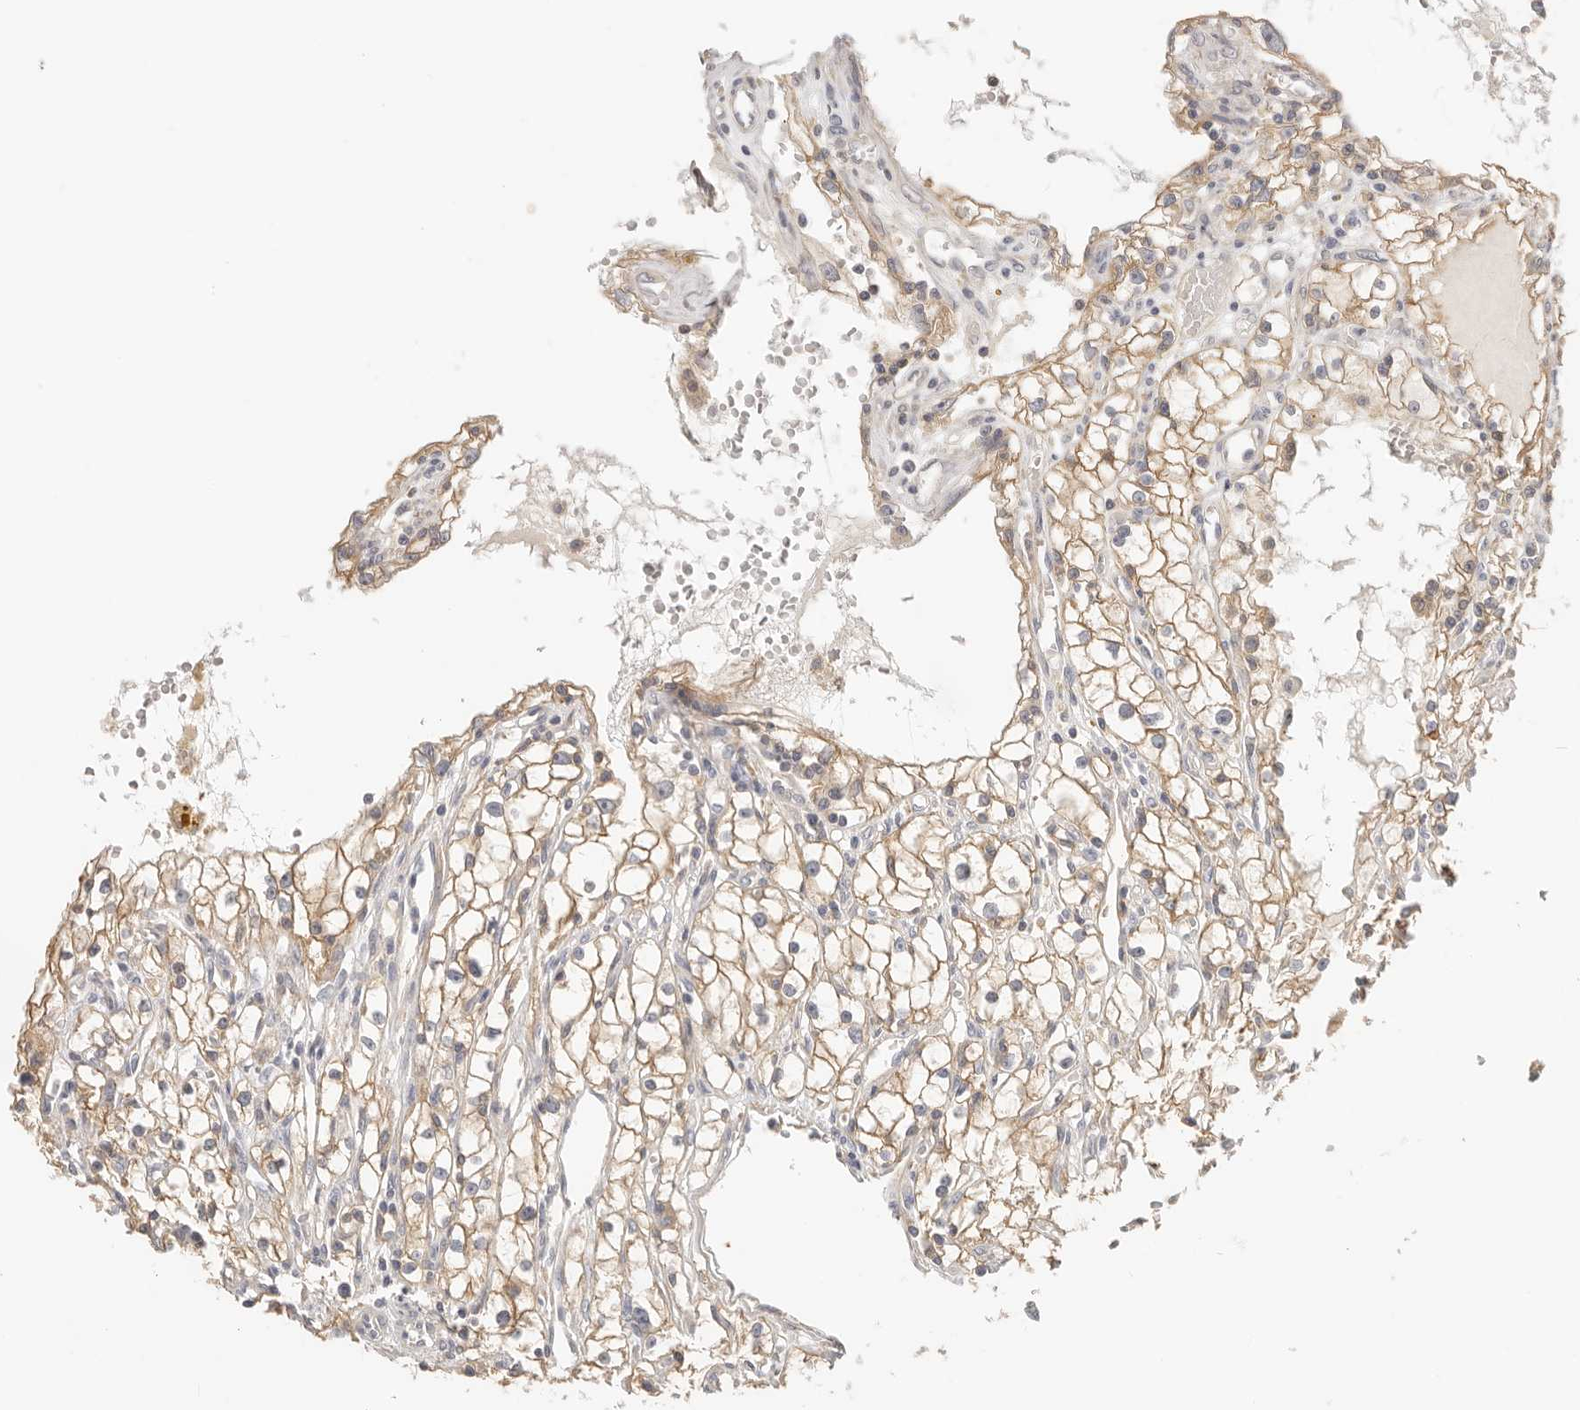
{"staining": {"intensity": "moderate", "quantity": ">75%", "location": "cytoplasmic/membranous"}, "tissue": "renal cancer", "cell_type": "Tumor cells", "image_type": "cancer", "snomed": [{"axis": "morphology", "description": "Adenocarcinoma, NOS"}, {"axis": "topography", "description": "Kidney"}], "caption": "Protein positivity by IHC demonstrates moderate cytoplasmic/membranous staining in about >75% of tumor cells in renal cancer (adenocarcinoma).", "gene": "DTNBP1", "patient": {"sex": "male", "age": 56}}